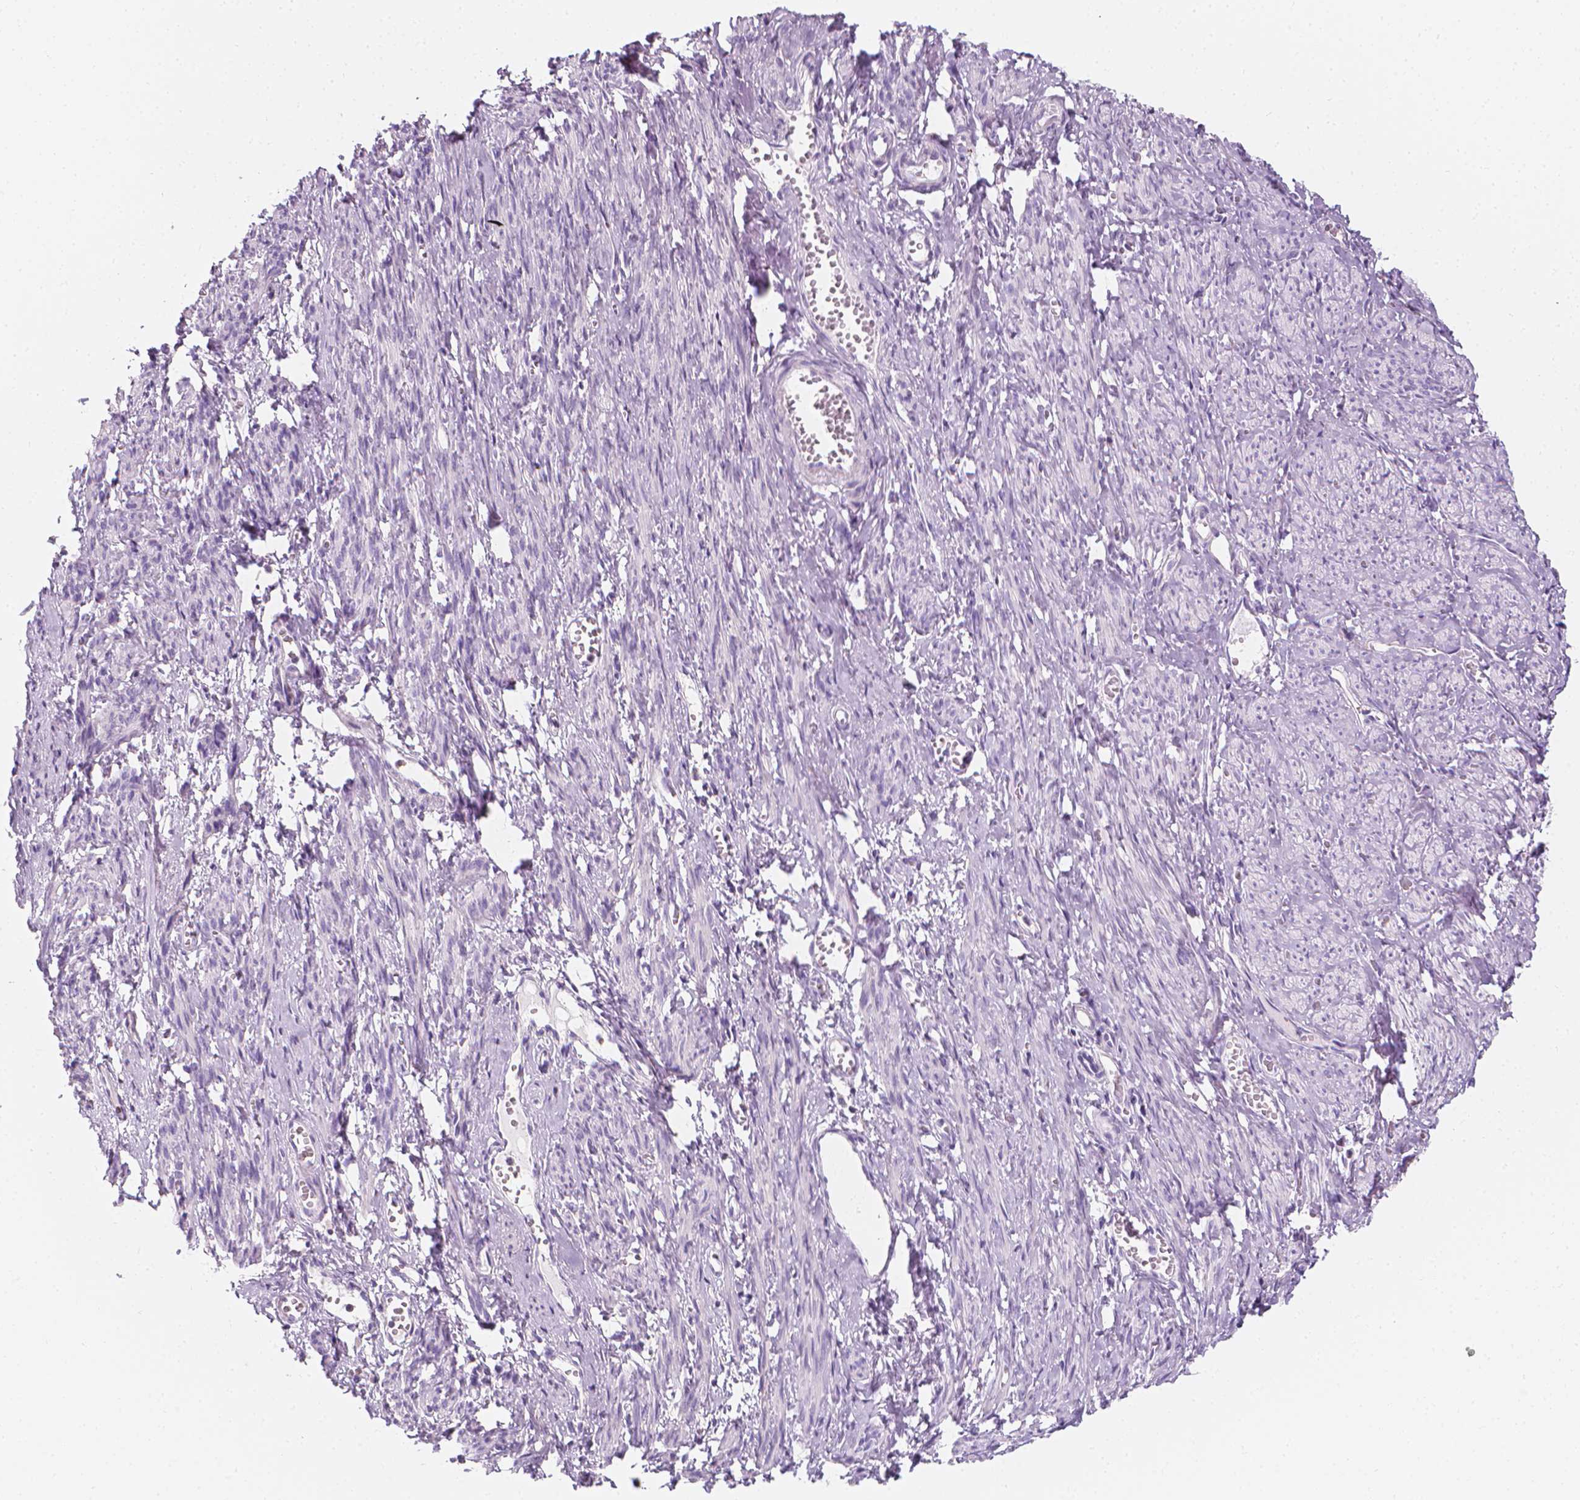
{"staining": {"intensity": "negative", "quantity": "none", "location": "none"}, "tissue": "smooth muscle", "cell_type": "Smooth muscle cells", "image_type": "normal", "snomed": [{"axis": "morphology", "description": "Normal tissue, NOS"}, {"axis": "topography", "description": "Smooth muscle"}], "caption": "Protein analysis of benign smooth muscle exhibits no significant staining in smooth muscle cells. Brightfield microscopy of immunohistochemistry (IHC) stained with DAB (3,3'-diaminobenzidine) (brown) and hematoxylin (blue), captured at high magnification.", "gene": "DCAF8L1", "patient": {"sex": "female", "age": 65}}